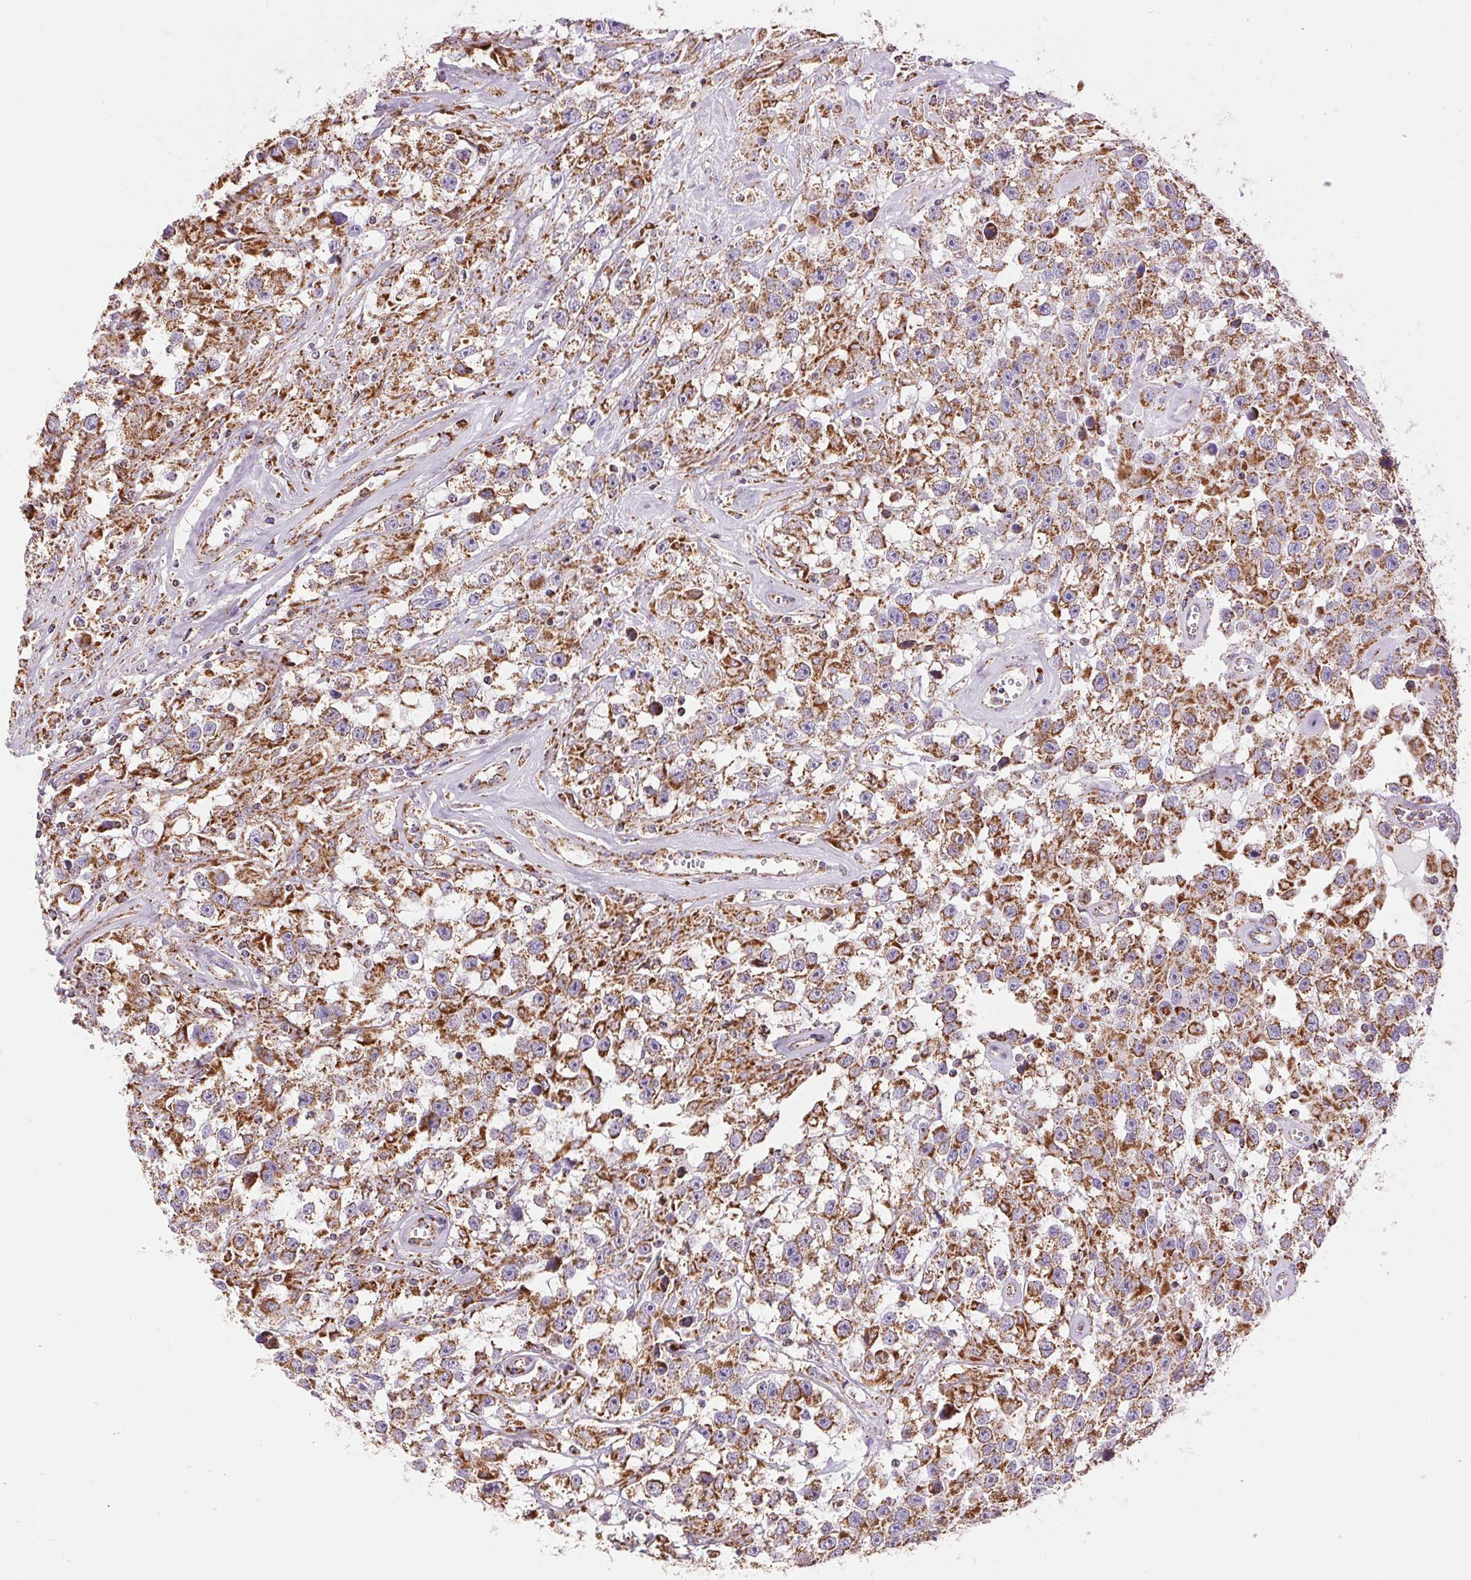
{"staining": {"intensity": "strong", "quantity": "25%-75%", "location": "cytoplasmic/membranous"}, "tissue": "testis cancer", "cell_type": "Tumor cells", "image_type": "cancer", "snomed": [{"axis": "morphology", "description": "Seminoma, NOS"}, {"axis": "topography", "description": "Testis"}], "caption": "Immunohistochemical staining of human seminoma (testis) reveals high levels of strong cytoplasmic/membranous staining in approximately 25%-75% of tumor cells. (DAB (3,3'-diaminobenzidine) = brown stain, brightfield microscopy at high magnification).", "gene": "ATP5PB", "patient": {"sex": "male", "age": 43}}